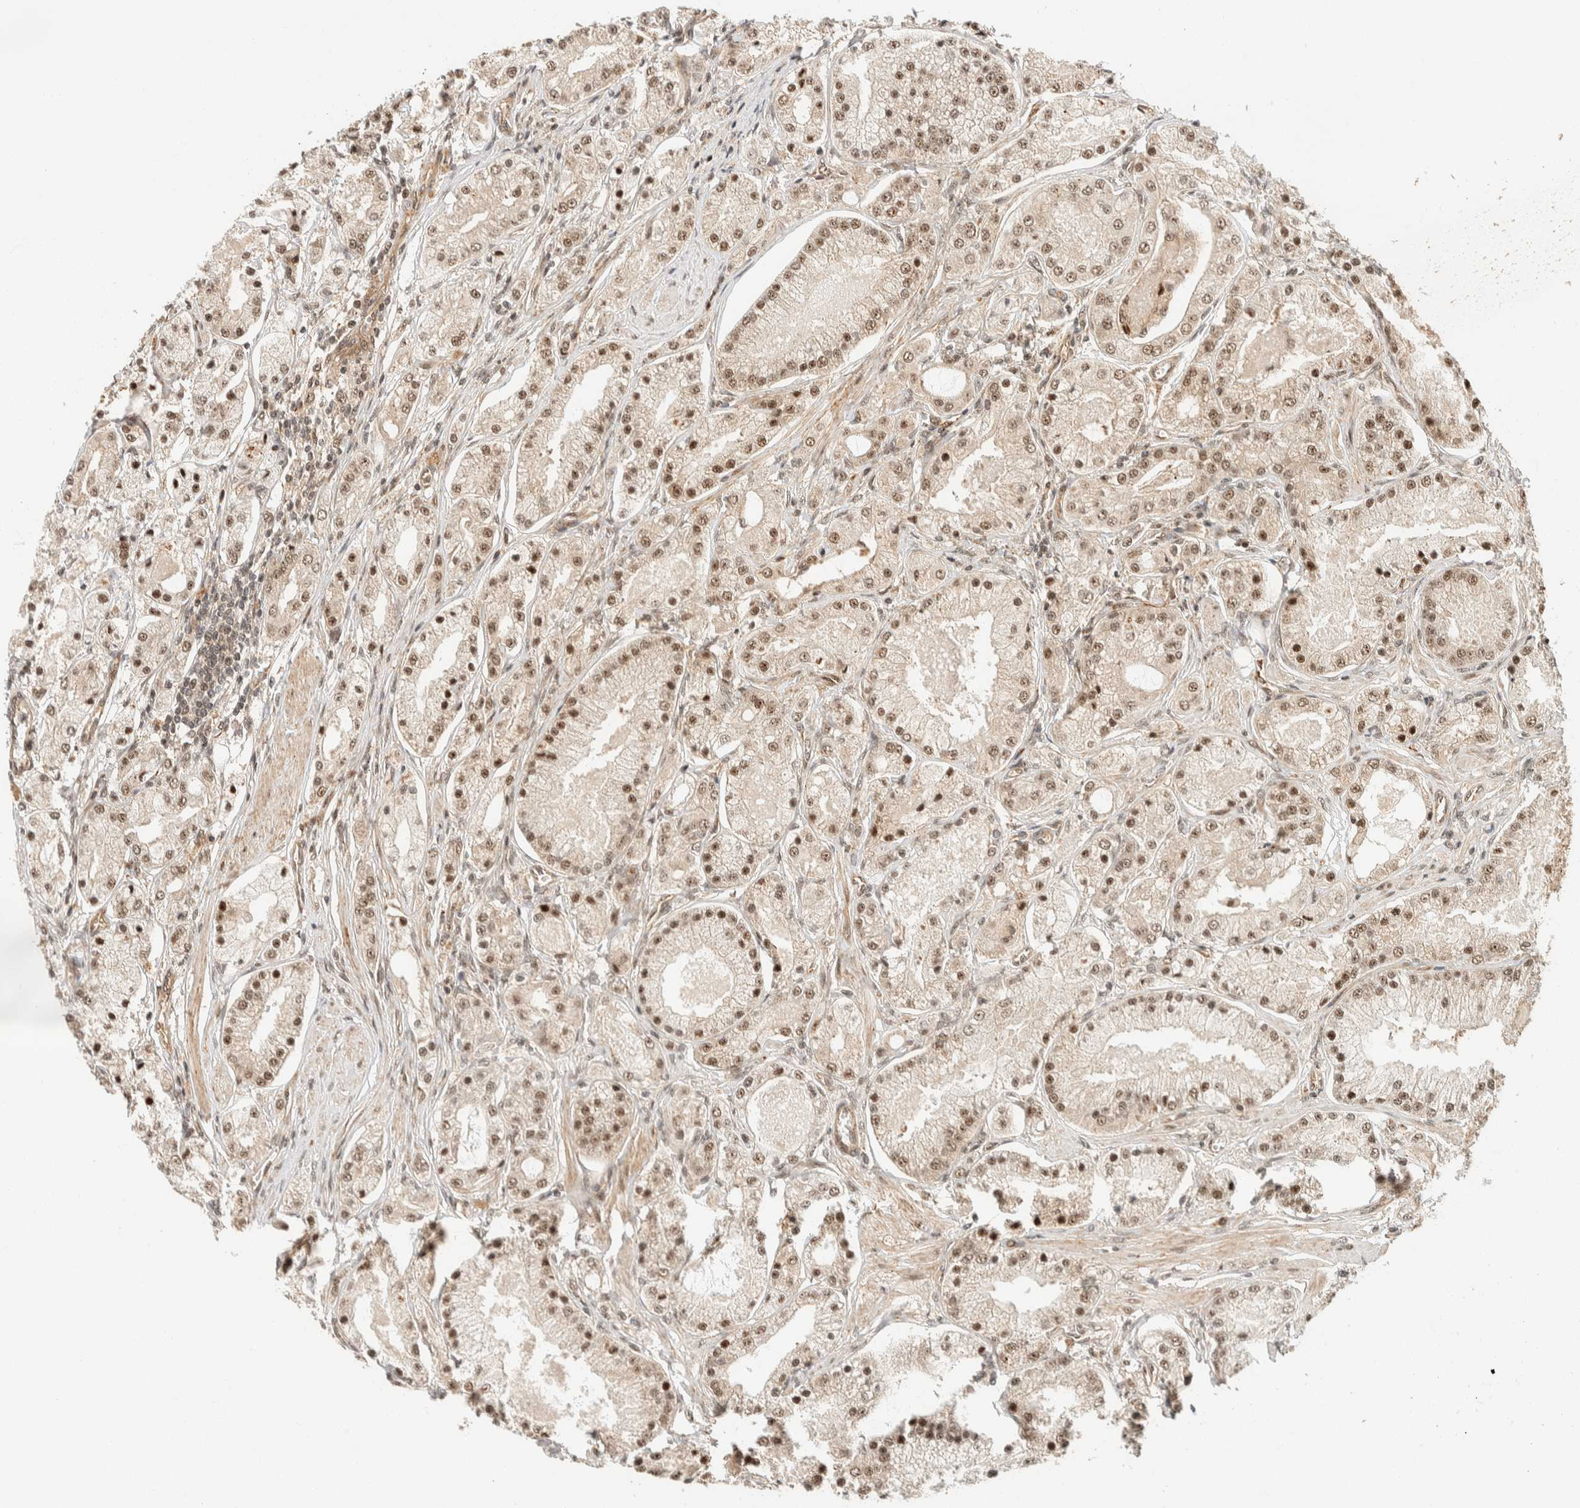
{"staining": {"intensity": "moderate", "quantity": ">75%", "location": "nuclear"}, "tissue": "prostate cancer", "cell_type": "Tumor cells", "image_type": "cancer", "snomed": [{"axis": "morphology", "description": "Adenocarcinoma, High grade"}, {"axis": "topography", "description": "Prostate"}], "caption": "Protein staining of prostate high-grade adenocarcinoma tissue shows moderate nuclear expression in about >75% of tumor cells.", "gene": "SIK1", "patient": {"sex": "male", "age": 66}}